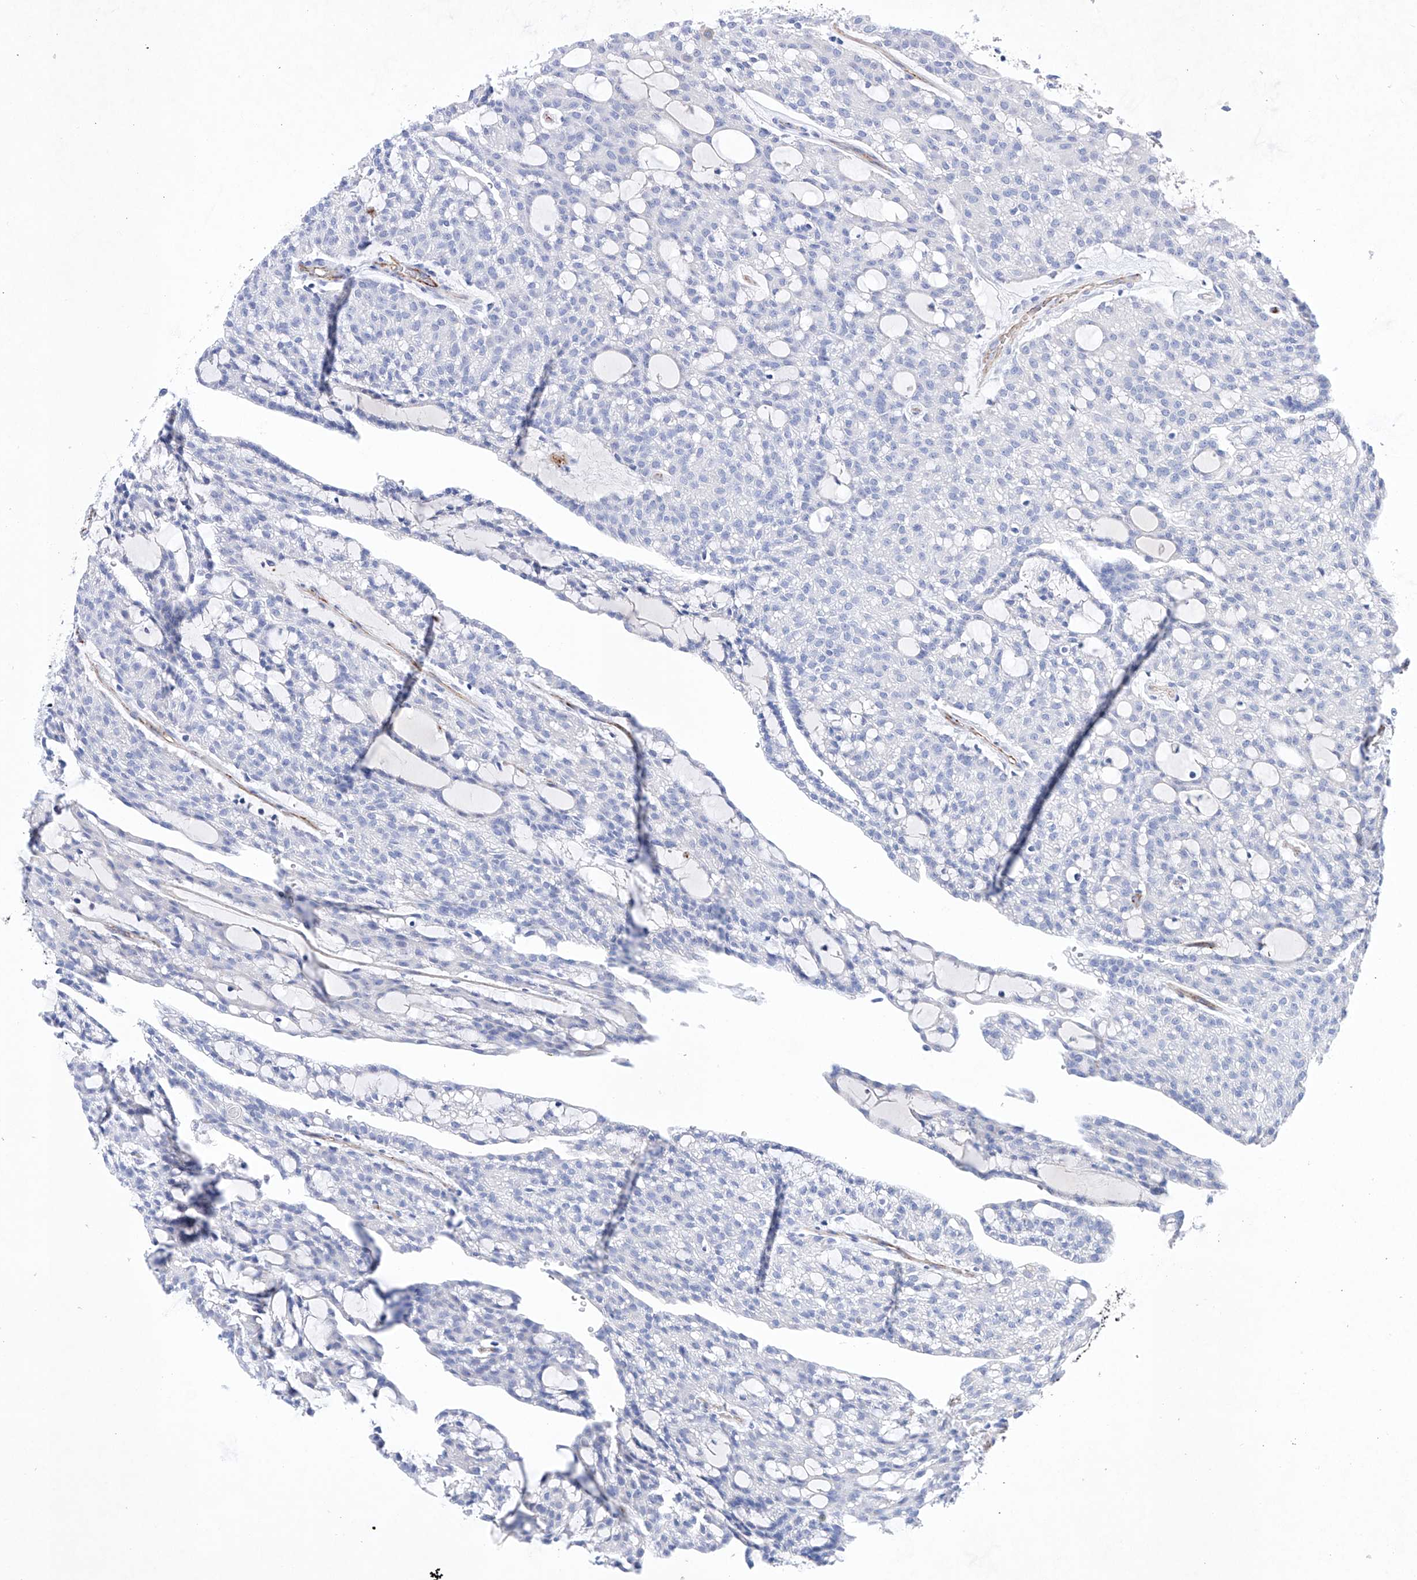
{"staining": {"intensity": "negative", "quantity": "none", "location": "none"}, "tissue": "renal cancer", "cell_type": "Tumor cells", "image_type": "cancer", "snomed": [{"axis": "morphology", "description": "Adenocarcinoma, NOS"}, {"axis": "topography", "description": "Kidney"}], "caption": "IHC of human adenocarcinoma (renal) demonstrates no expression in tumor cells.", "gene": "ETV7", "patient": {"sex": "male", "age": 63}}